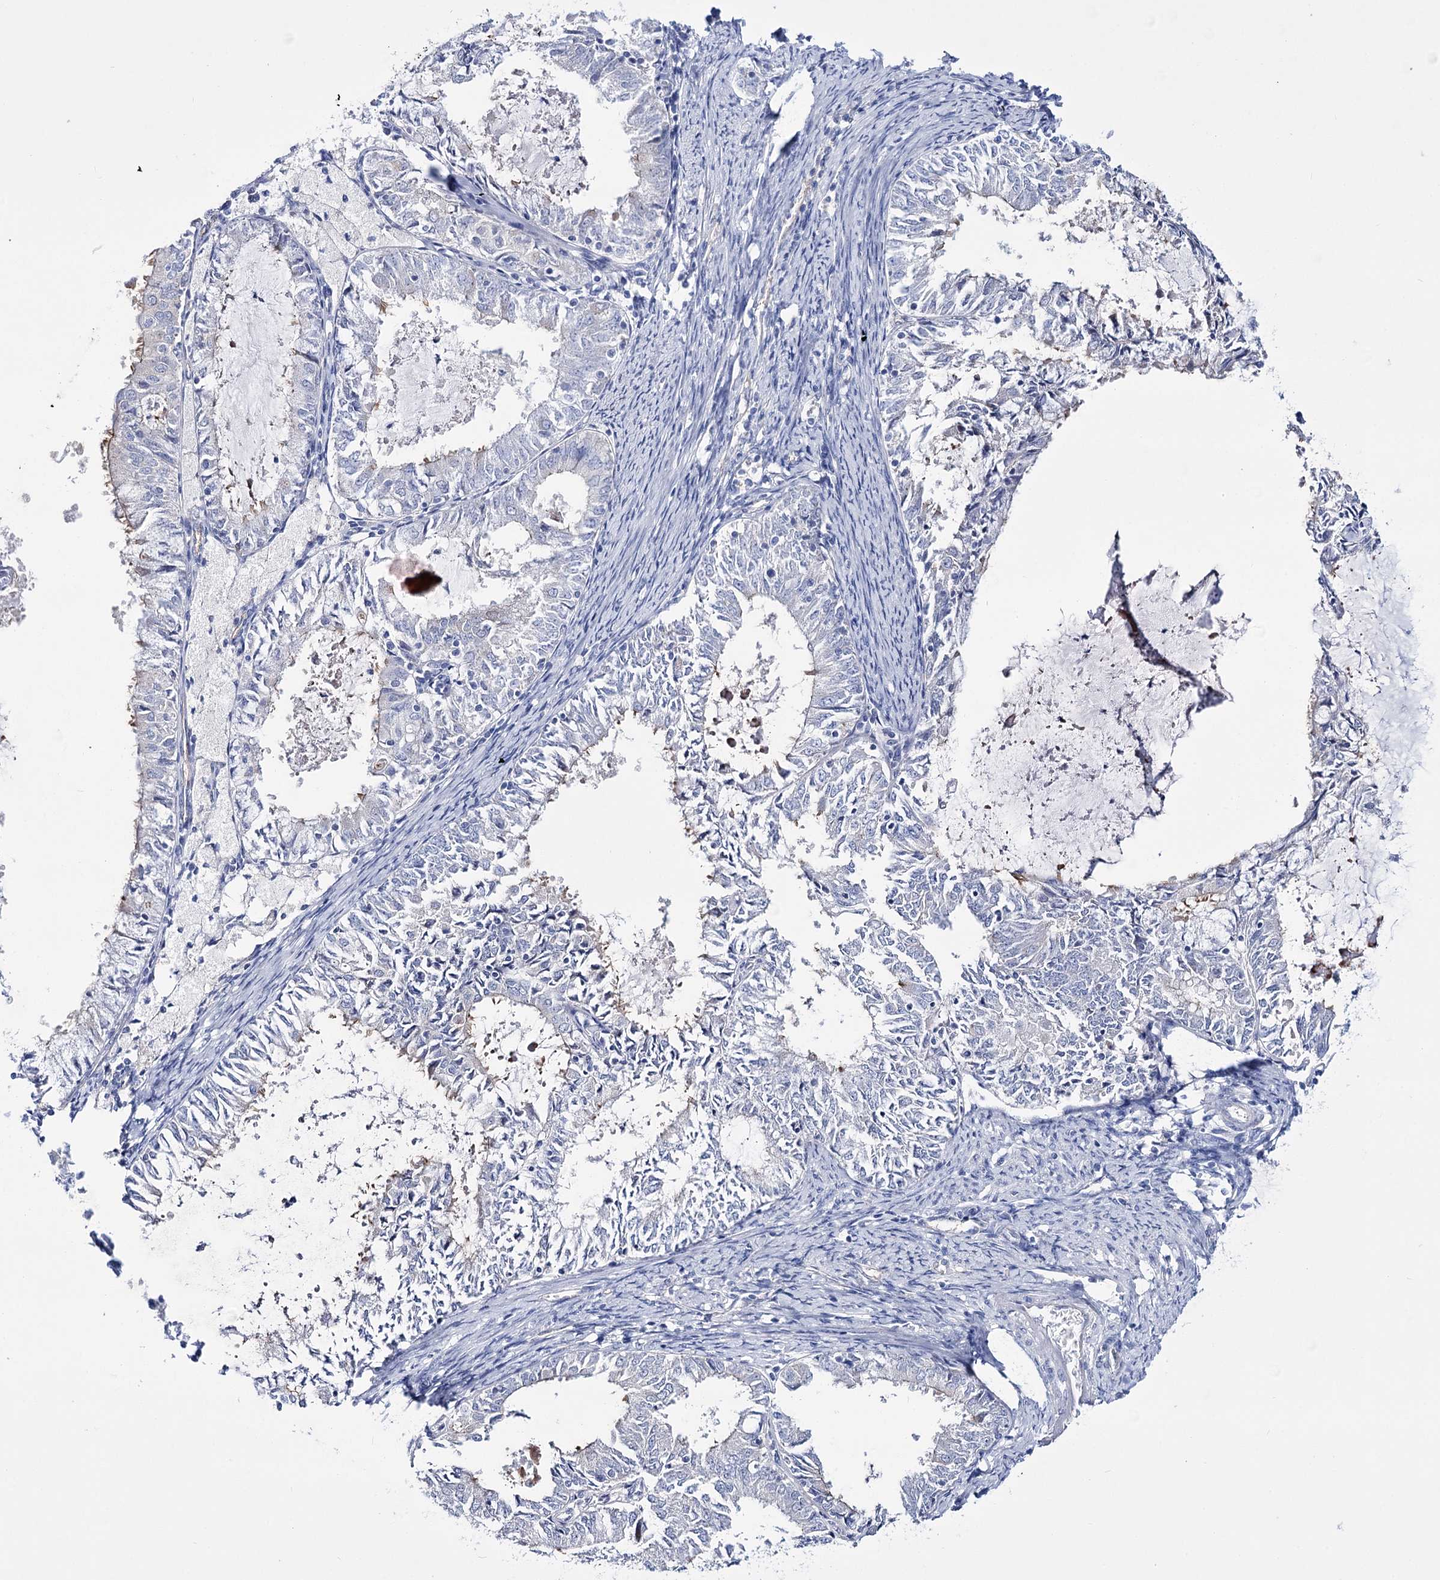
{"staining": {"intensity": "negative", "quantity": "none", "location": "none"}, "tissue": "endometrial cancer", "cell_type": "Tumor cells", "image_type": "cancer", "snomed": [{"axis": "morphology", "description": "Adenocarcinoma, NOS"}, {"axis": "topography", "description": "Endometrium"}], "caption": "This is an immunohistochemistry micrograph of endometrial cancer (adenocarcinoma). There is no staining in tumor cells.", "gene": "LRRC34", "patient": {"sex": "female", "age": 57}}